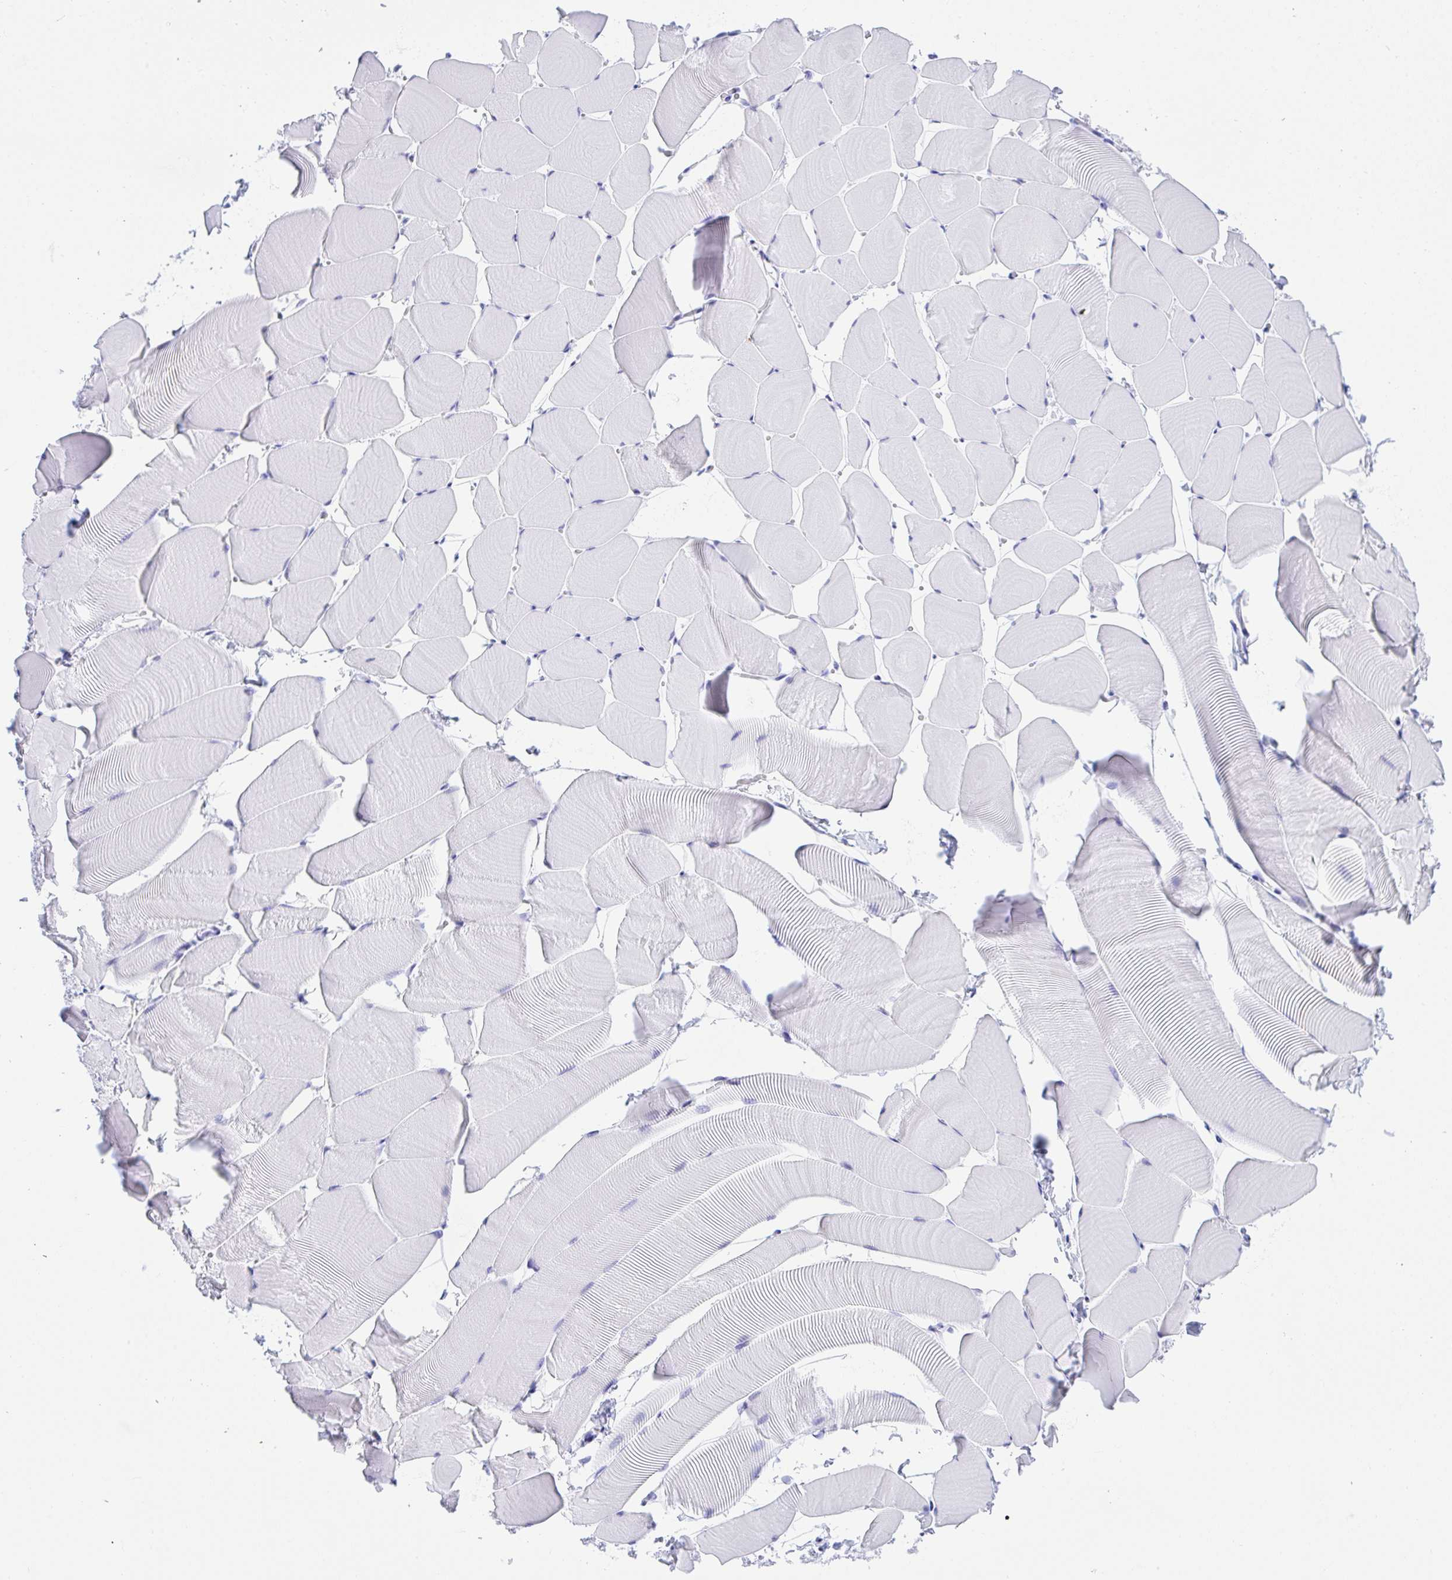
{"staining": {"intensity": "negative", "quantity": "none", "location": "none"}, "tissue": "skeletal muscle", "cell_type": "Myocytes", "image_type": "normal", "snomed": [{"axis": "morphology", "description": "Normal tissue, NOS"}, {"axis": "topography", "description": "Skeletal muscle"}], "caption": "This is a image of IHC staining of benign skeletal muscle, which shows no expression in myocytes. (Stains: DAB IHC with hematoxylin counter stain, Microscopy: brightfield microscopy at high magnification).", "gene": "ANK1", "patient": {"sex": "male", "age": 25}}